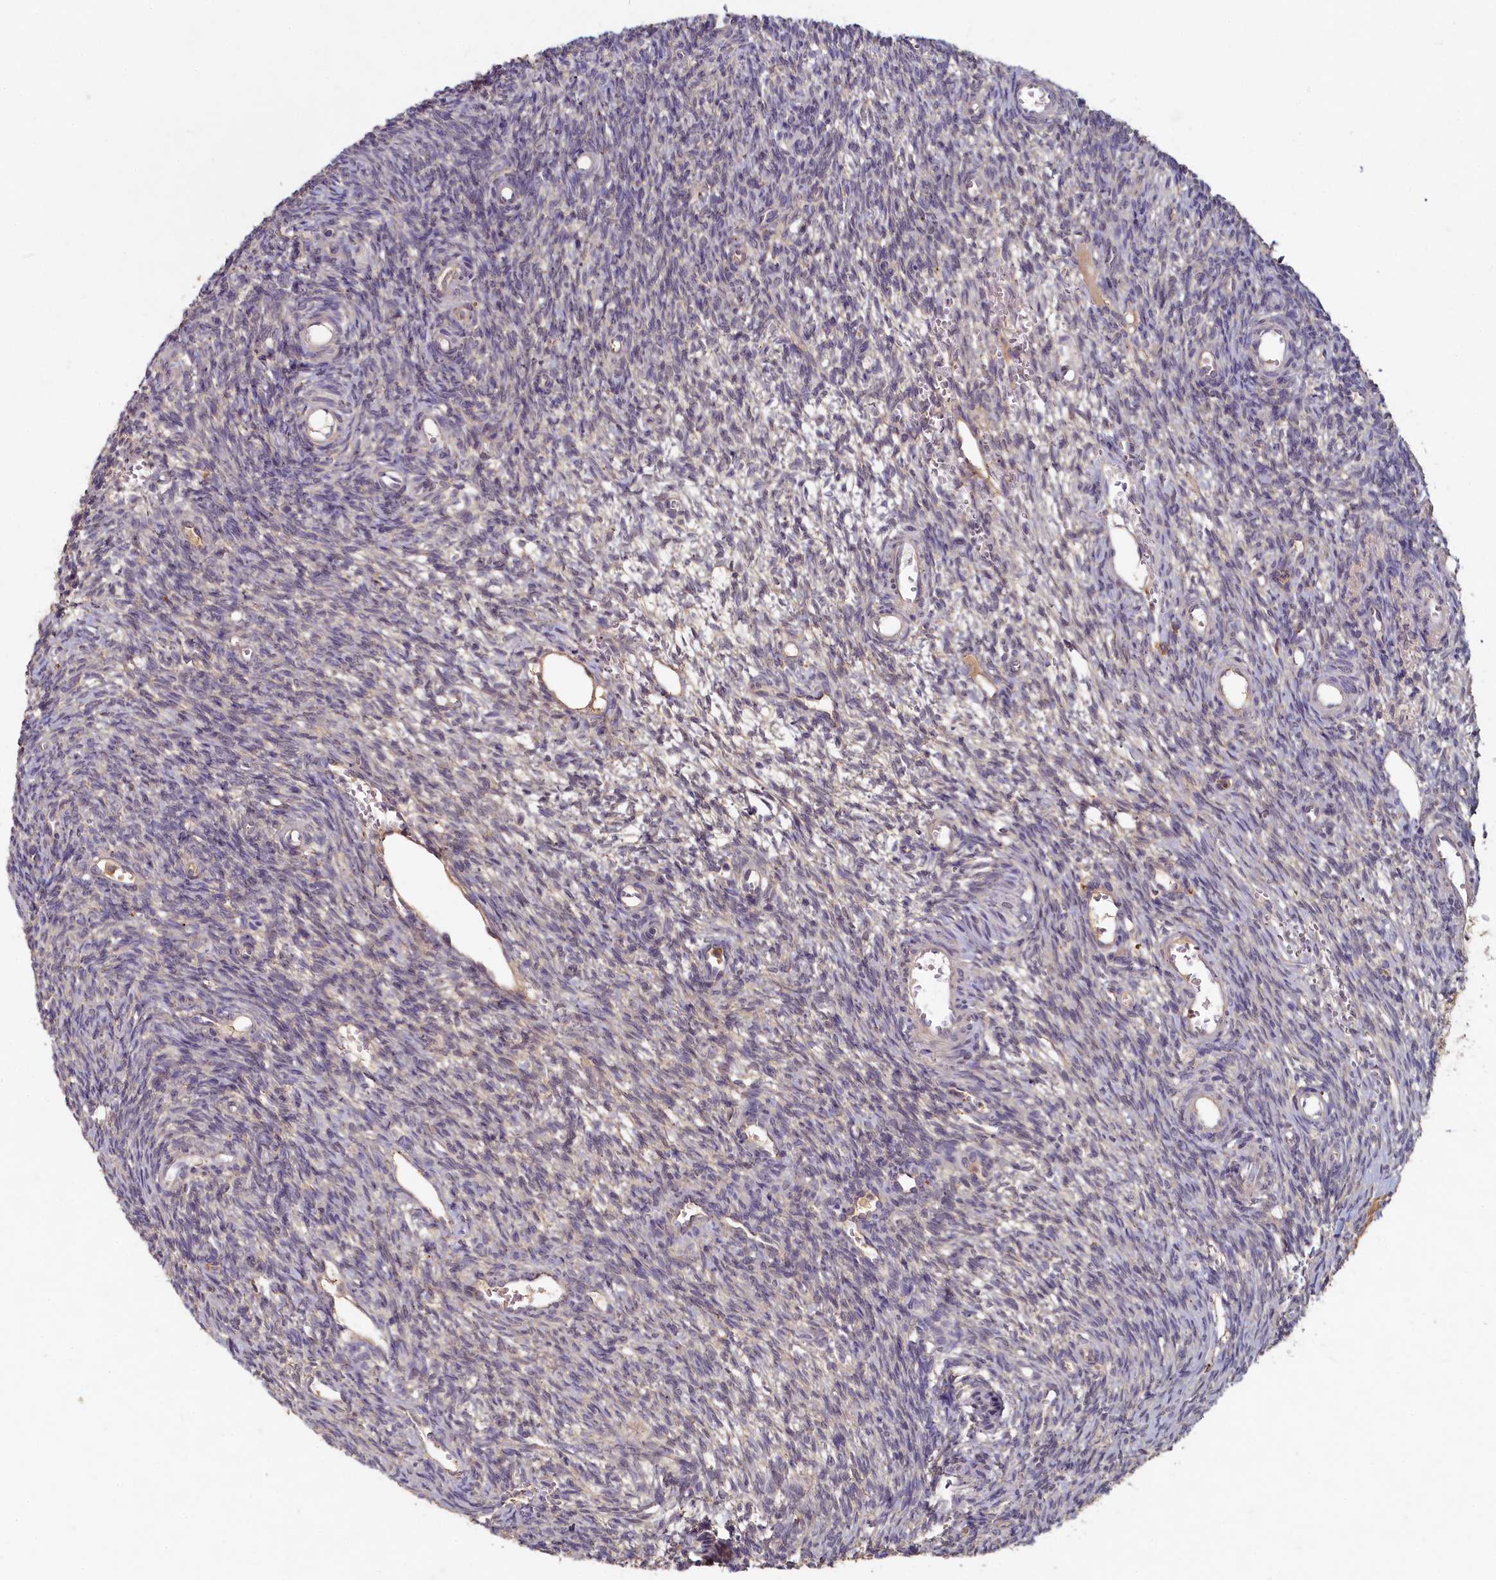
{"staining": {"intensity": "negative", "quantity": "none", "location": "none"}, "tissue": "ovary", "cell_type": "Ovarian stroma cells", "image_type": "normal", "snomed": [{"axis": "morphology", "description": "Normal tissue, NOS"}, {"axis": "topography", "description": "Ovary"}], "caption": "DAB immunohistochemical staining of benign ovary reveals no significant staining in ovarian stroma cells.", "gene": "HERC3", "patient": {"sex": "female", "age": 39}}